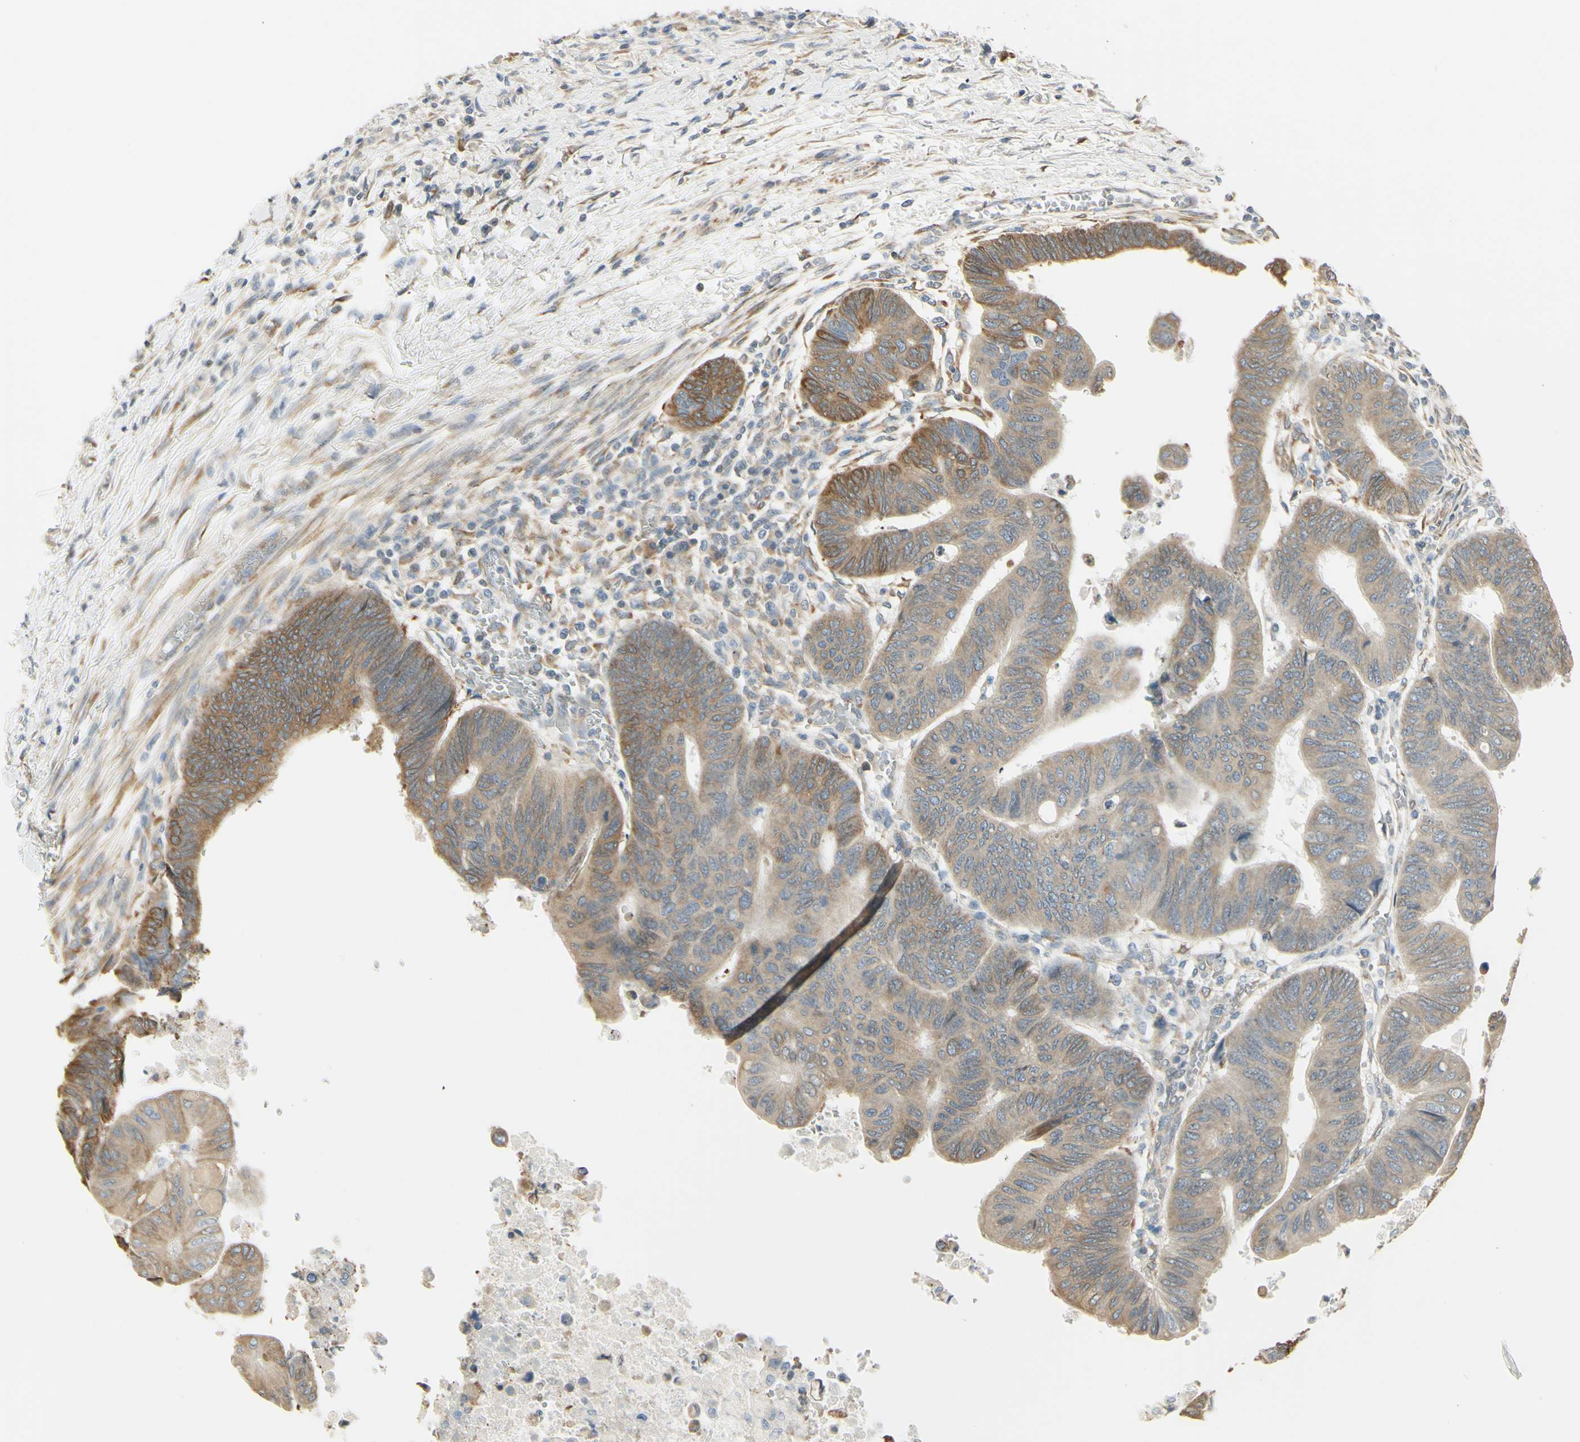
{"staining": {"intensity": "weak", "quantity": ">75%", "location": "cytoplasmic/membranous"}, "tissue": "colorectal cancer", "cell_type": "Tumor cells", "image_type": "cancer", "snomed": [{"axis": "morphology", "description": "Normal tissue, NOS"}, {"axis": "morphology", "description": "Adenocarcinoma, NOS"}, {"axis": "topography", "description": "Rectum"}, {"axis": "topography", "description": "Peripheral nerve tissue"}], "caption": "Protein staining by immunohistochemistry exhibits weak cytoplasmic/membranous staining in about >75% of tumor cells in adenocarcinoma (colorectal). (brown staining indicates protein expression, while blue staining denotes nuclei).", "gene": "IGDCC4", "patient": {"sex": "male", "age": 92}}